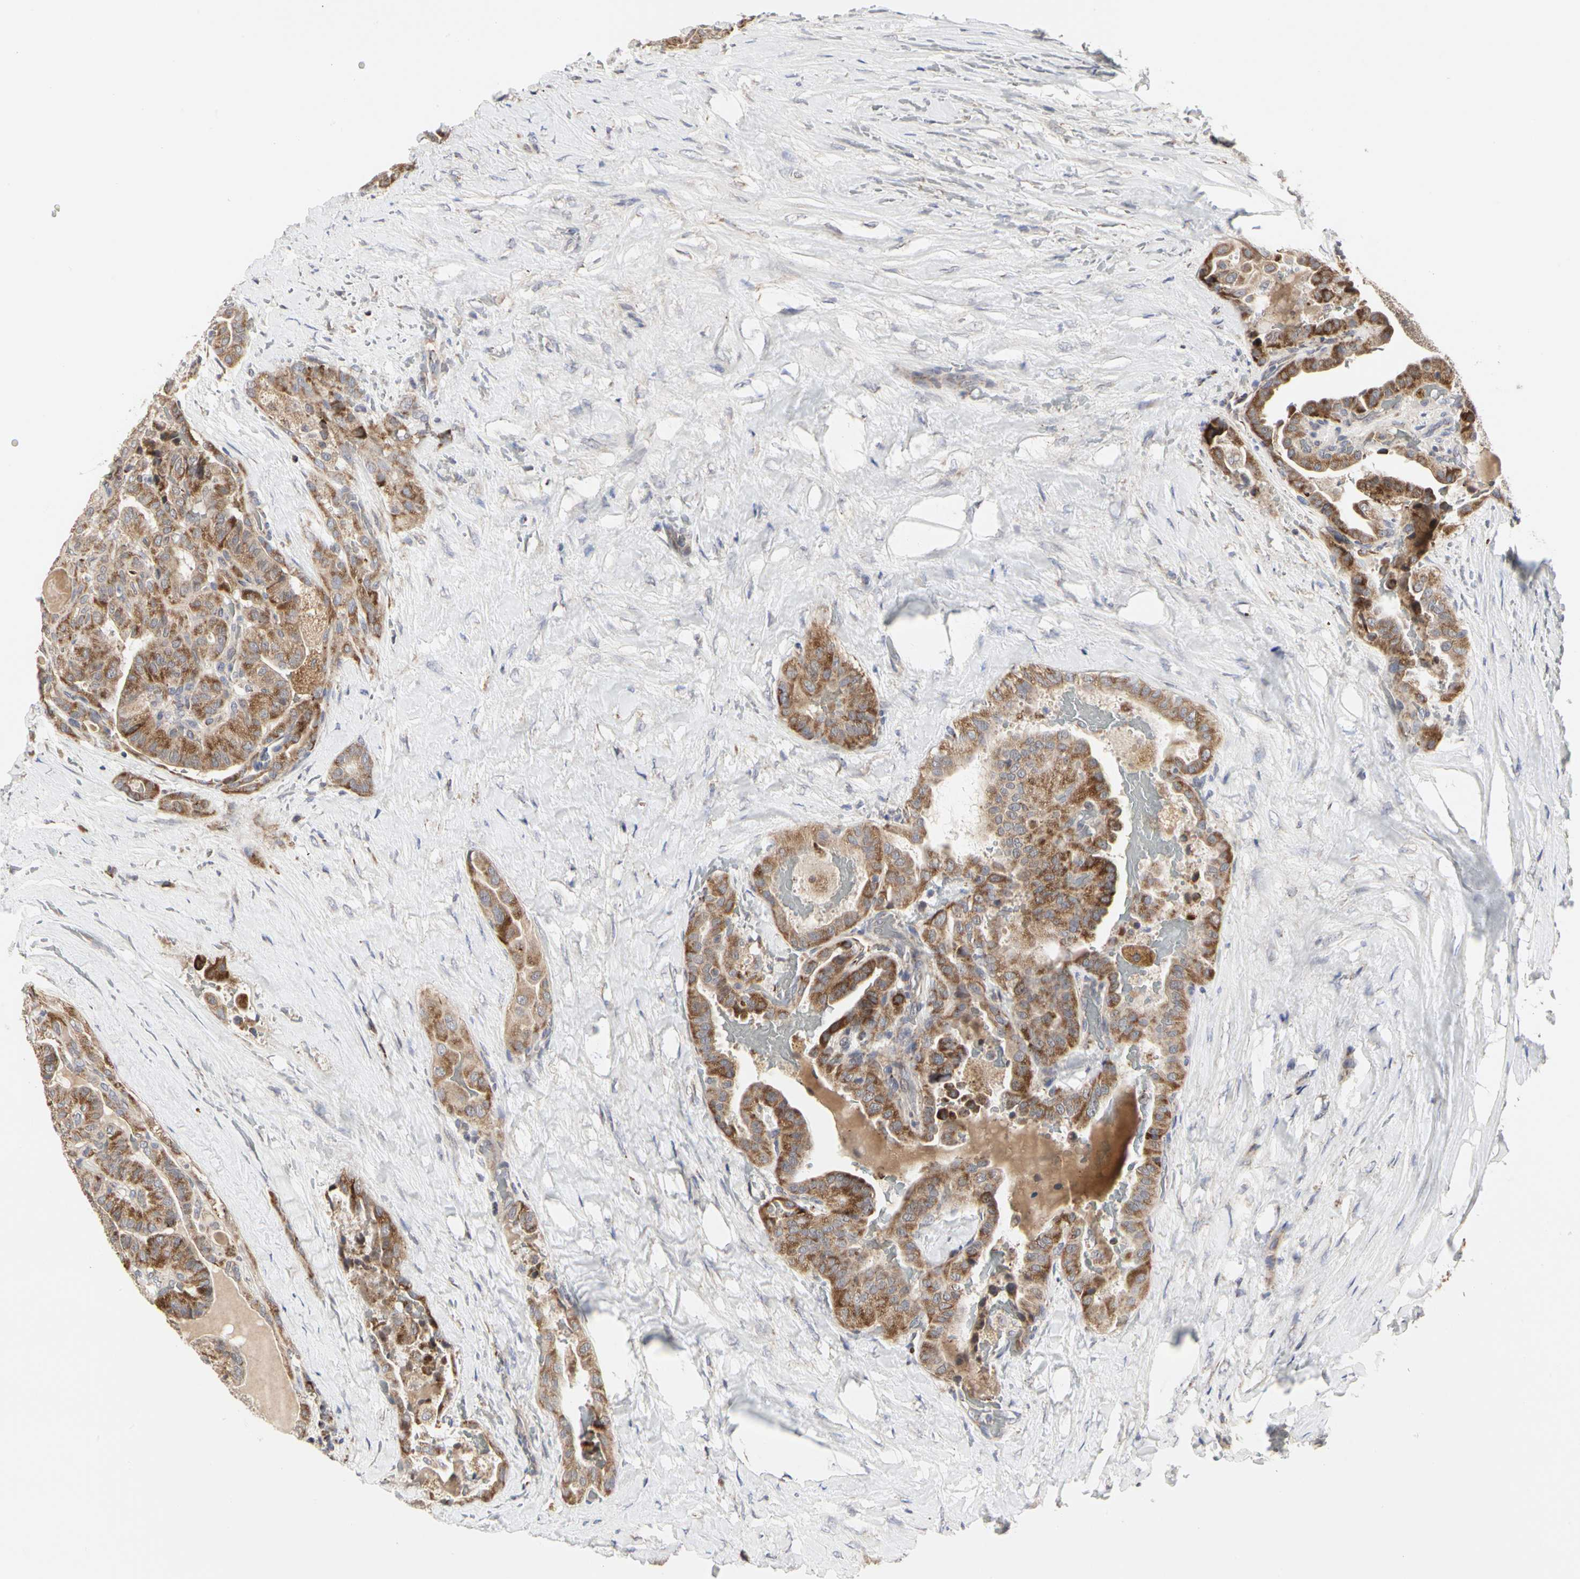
{"staining": {"intensity": "moderate", "quantity": ">75%", "location": "cytoplasmic/membranous"}, "tissue": "thyroid cancer", "cell_type": "Tumor cells", "image_type": "cancer", "snomed": [{"axis": "morphology", "description": "Papillary adenocarcinoma, NOS"}, {"axis": "topography", "description": "Thyroid gland"}], "caption": "Thyroid papillary adenocarcinoma stained with immunohistochemistry shows moderate cytoplasmic/membranous positivity in approximately >75% of tumor cells.", "gene": "TSKU", "patient": {"sex": "male", "age": 77}}